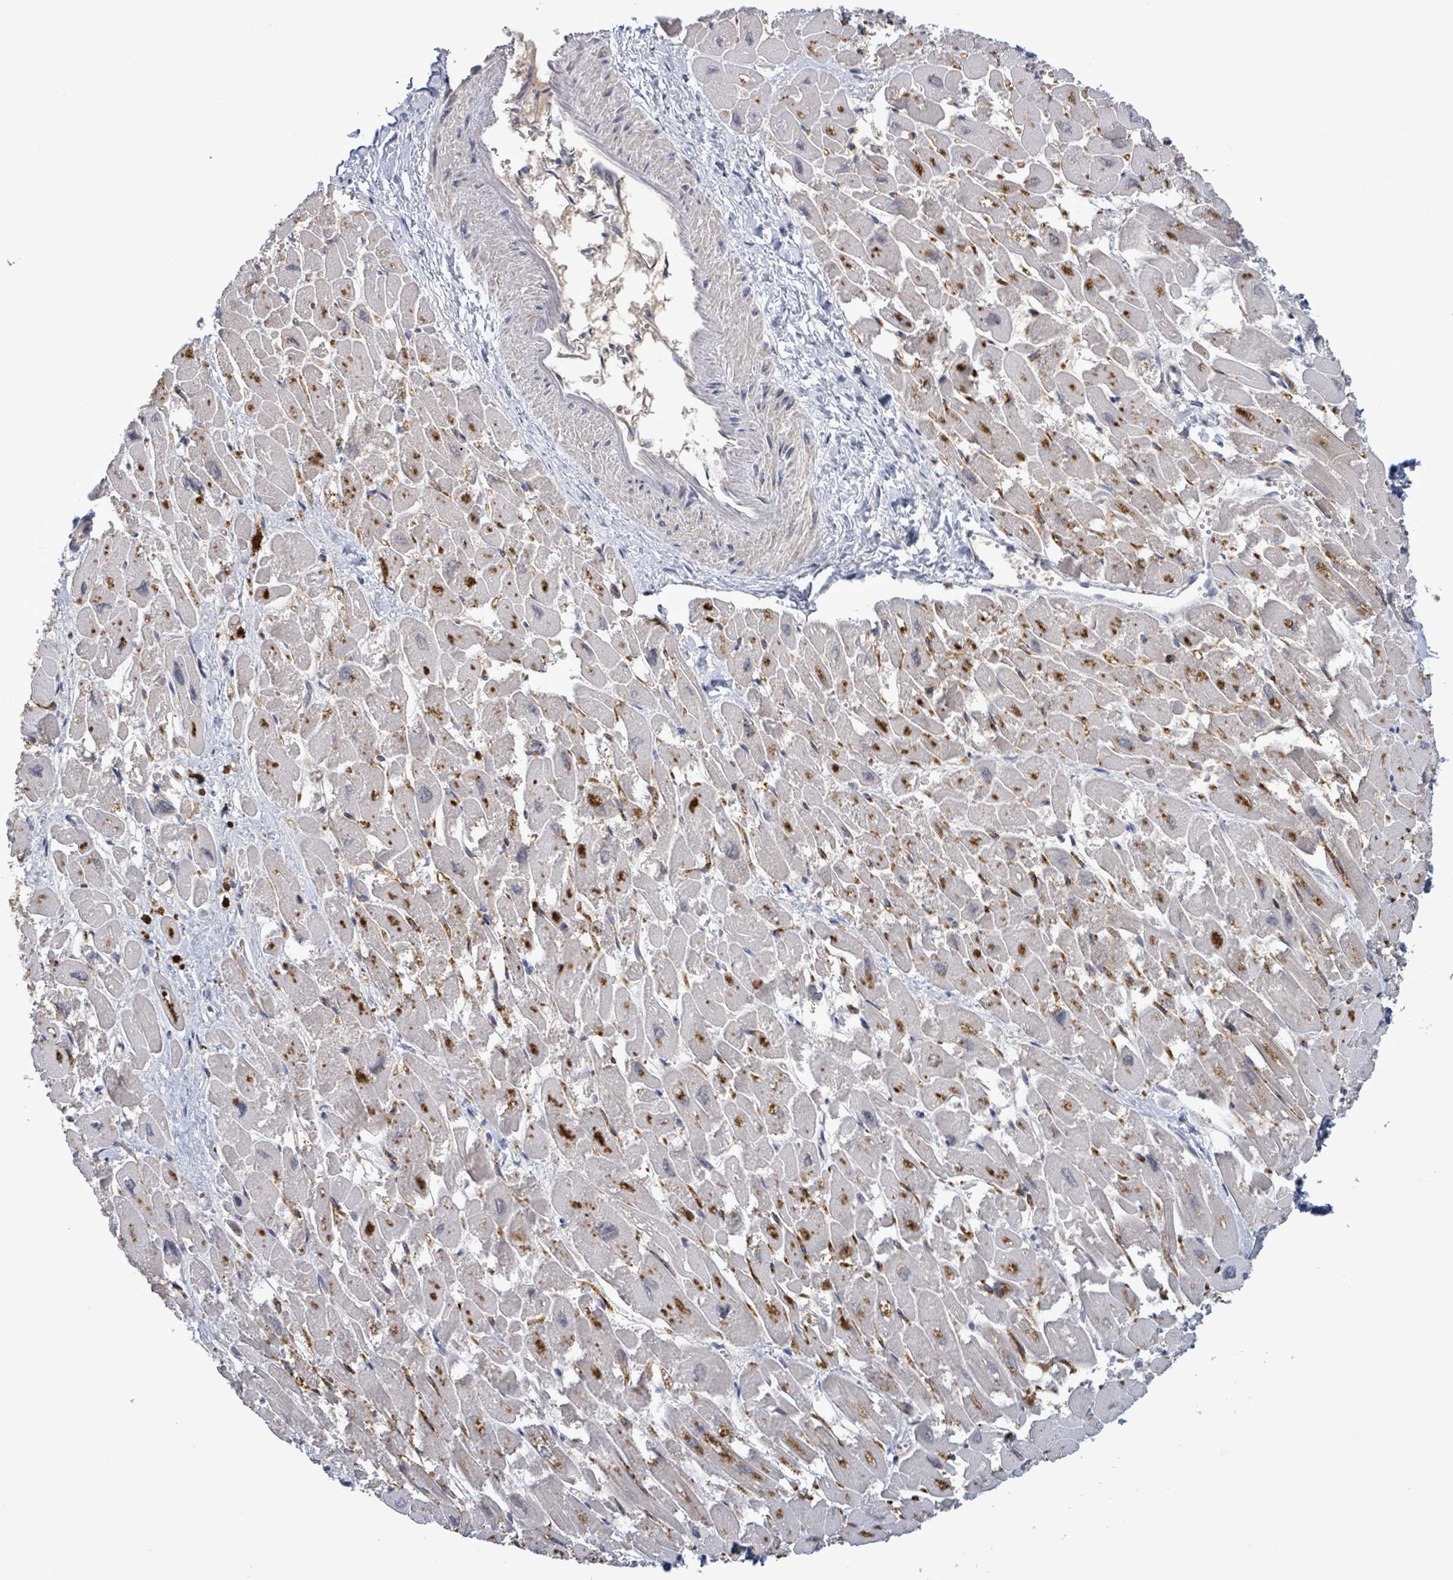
{"staining": {"intensity": "moderate", "quantity": ">75%", "location": "cytoplasmic/membranous"}, "tissue": "heart muscle", "cell_type": "Cardiomyocytes", "image_type": "normal", "snomed": [{"axis": "morphology", "description": "Normal tissue, NOS"}, {"axis": "topography", "description": "Heart"}], "caption": "Heart muscle stained for a protein displays moderate cytoplasmic/membranous positivity in cardiomyocytes.", "gene": "SERPINE3", "patient": {"sex": "male", "age": 54}}